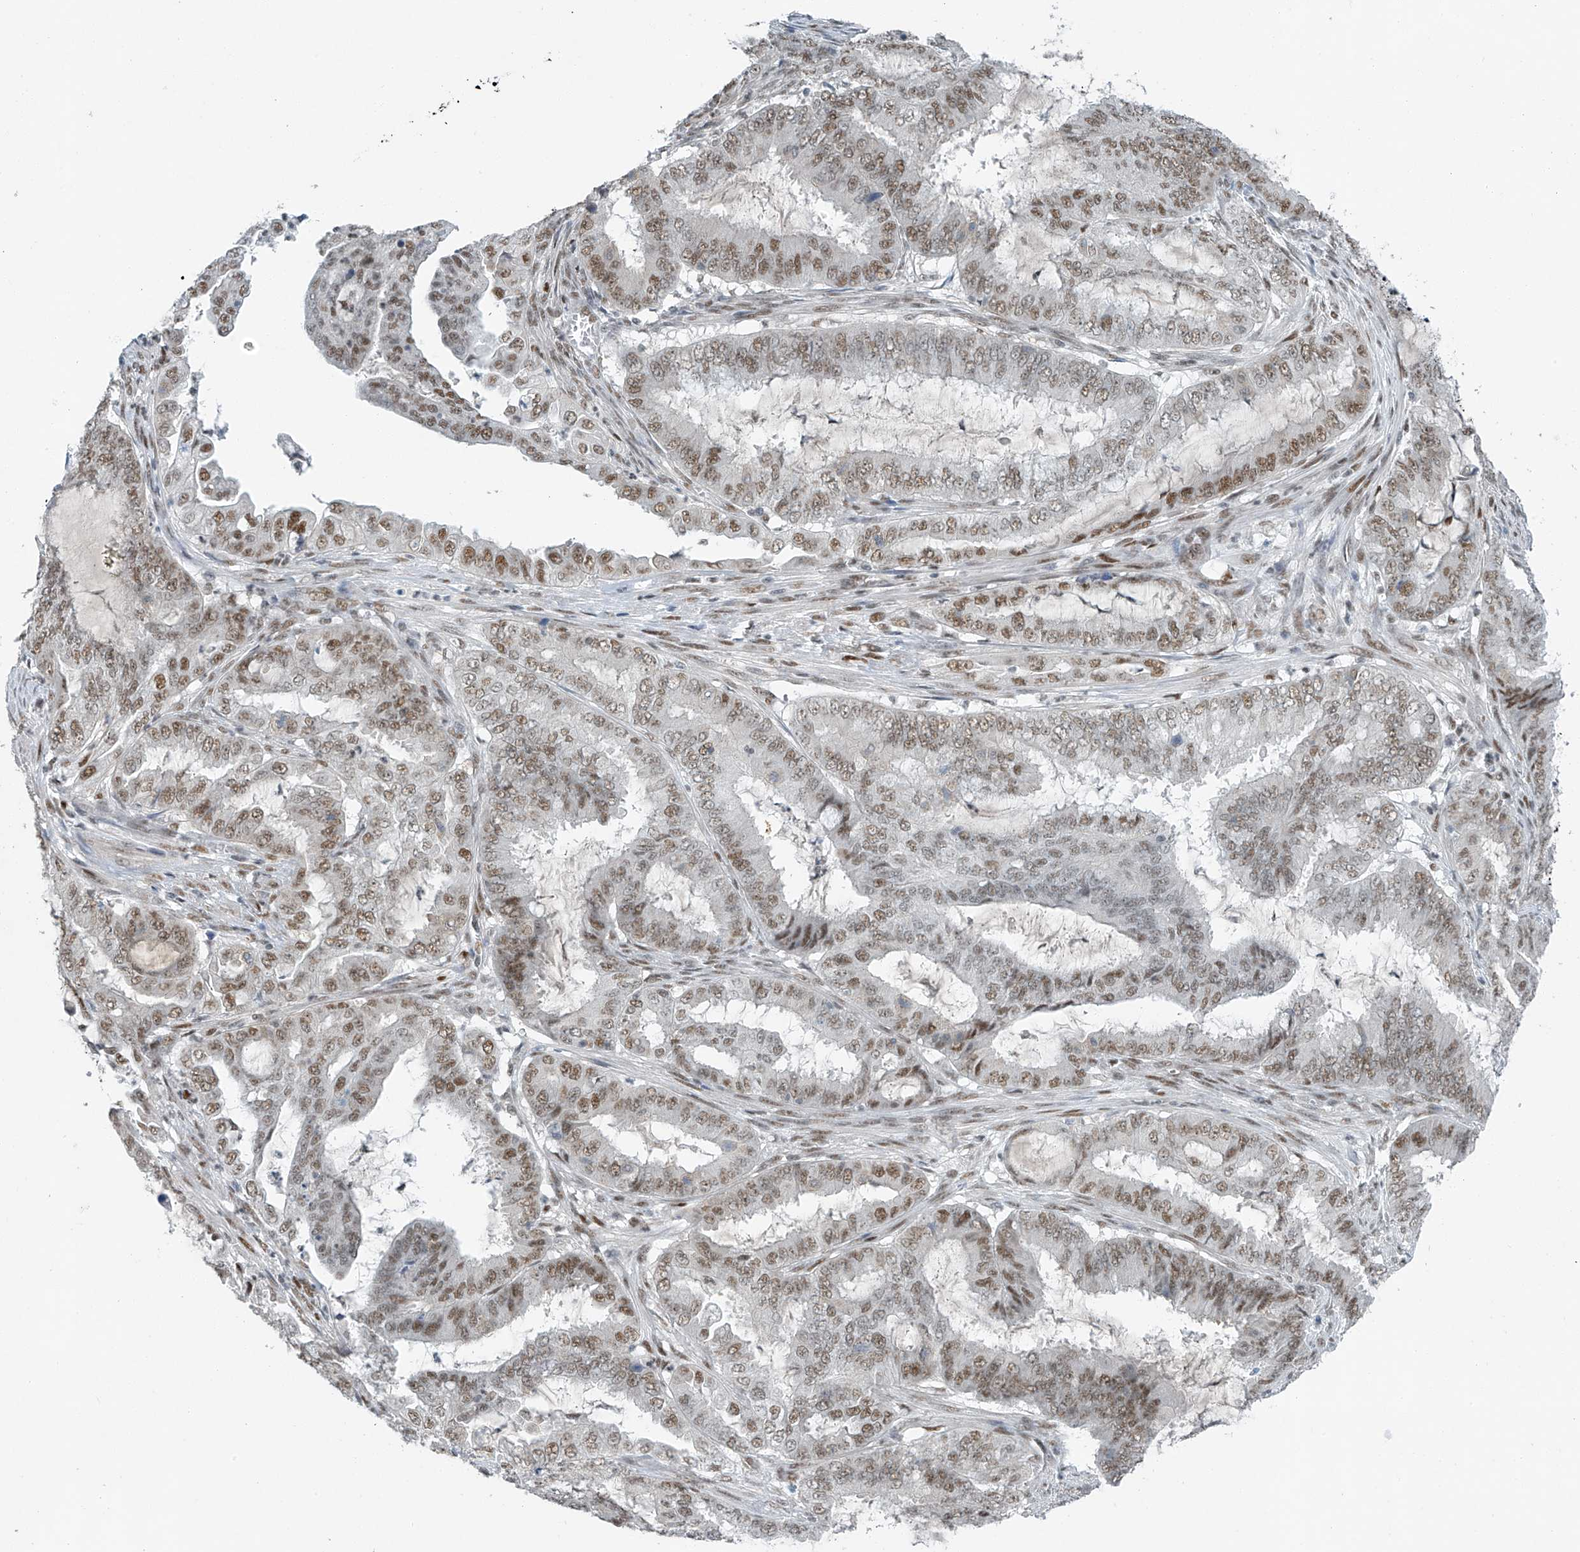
{"staining": {"intensity": "moderate", "quantity": ">75%", "location": "nuclear"}, "tissue": "endometrial cancer", "cell_type": "Tumor cells", "image_type": "cancer", "snomed": [{"axis": "morphology", "description": "Adenocarcinoma, NOS"}, {"axis": "topography", "description": "Endometrium"}], "caption": "This is an image of immunohistochemistry staining of endometrial adenocarcinoma, which shows moderate staining in the nuclear of tumor cells.", "gene": "TAF8", "patient": {"sex": "female", "age": 51}}